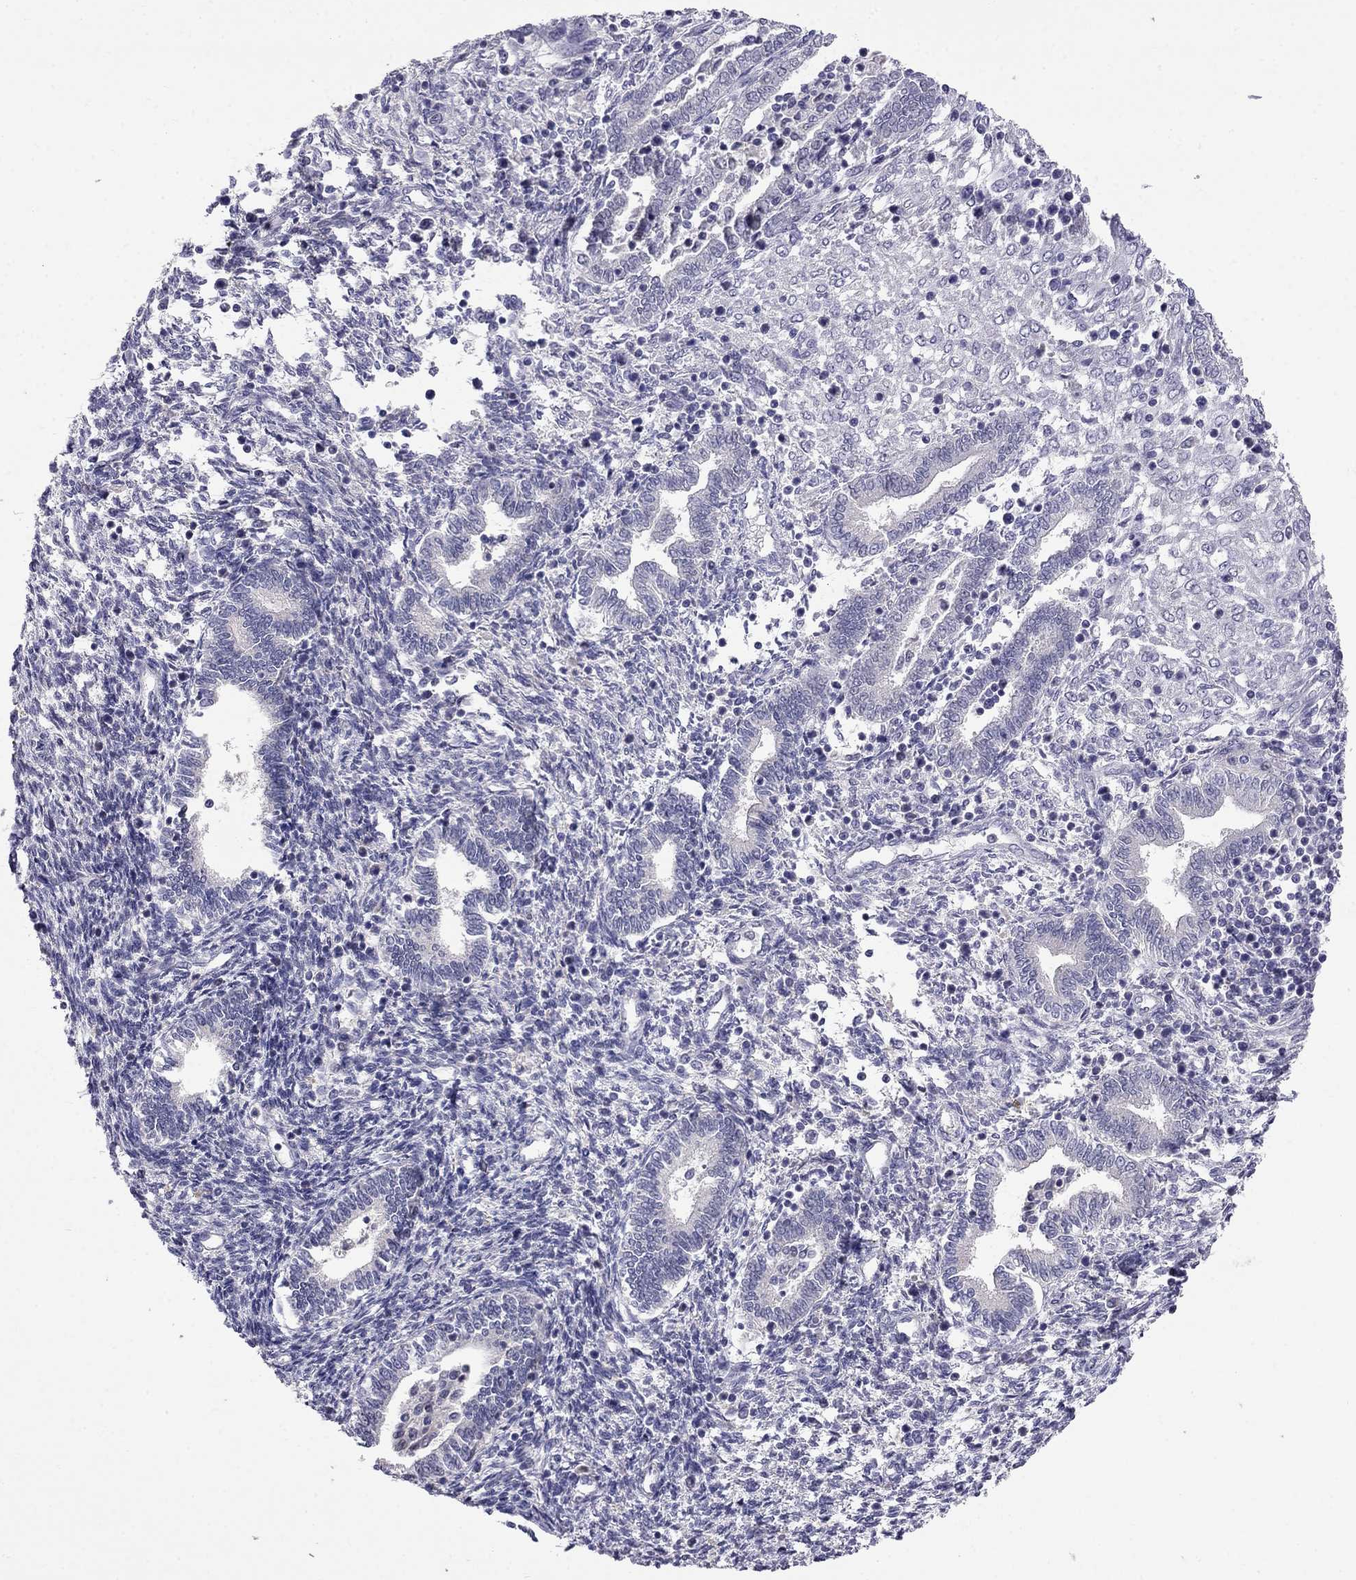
{"staining": {"intensity": "negative", "quantity": "none", "location": "none"}, "tissue": "endometrium", "cell_type": "Cells in endometrial stroma", "image_type": "normal", "snomed": [{"axis": "morphology", "description": "Normal tissue, NOS"}, {"axis": "topography", "description": "Endometrium"}], "caption": "The image exhibits no staining of cells in endometrial stroma in unremarkable endometrium. The staining is performed using DAB brown chromogen with nuclei counter-stained in using hematoxylin.", "gene": "LRRC39", "patient": {"sex": "female", "age": 42}}